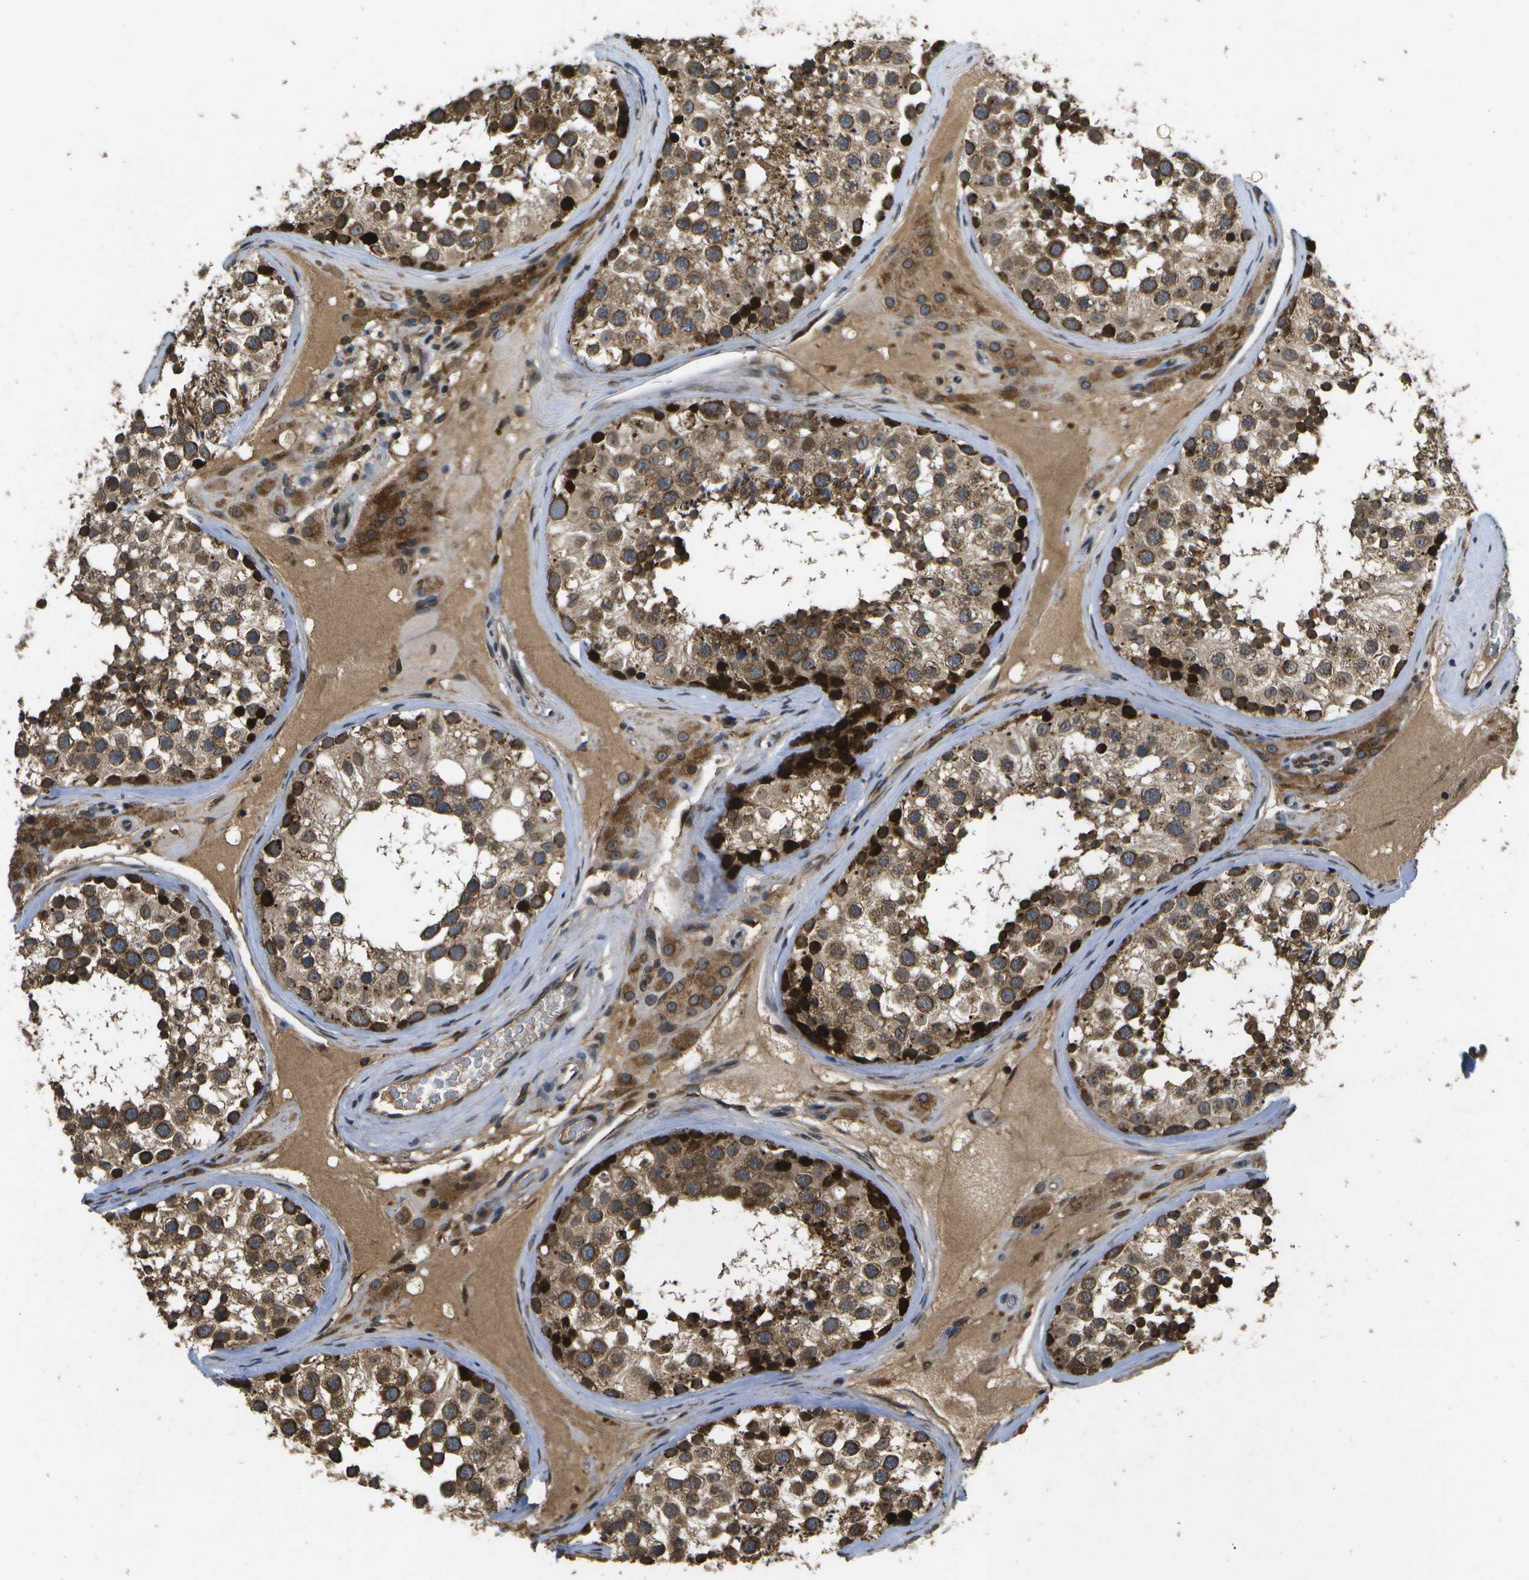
{"staining": {"intensity": "strong", "quantity": ">75%", "location": "cytoplasmic/membranous"}, "tissue": "testis", "cell_type": "Cells in seminiferous ducts", "image_type": "normal", "snomed": [{"axis": "morphology", "description": "Normal tissue, NOS"}, {"axis": "topography", "description": "Testis"}], "caption": "A high amount of strong cytoplasmic/membranous staining is seen in approximately >75% of cells in seminiferous ducts in unremarkable testis.", "gene": "HFE", "patient": {"sex": "male", "age": 46}}